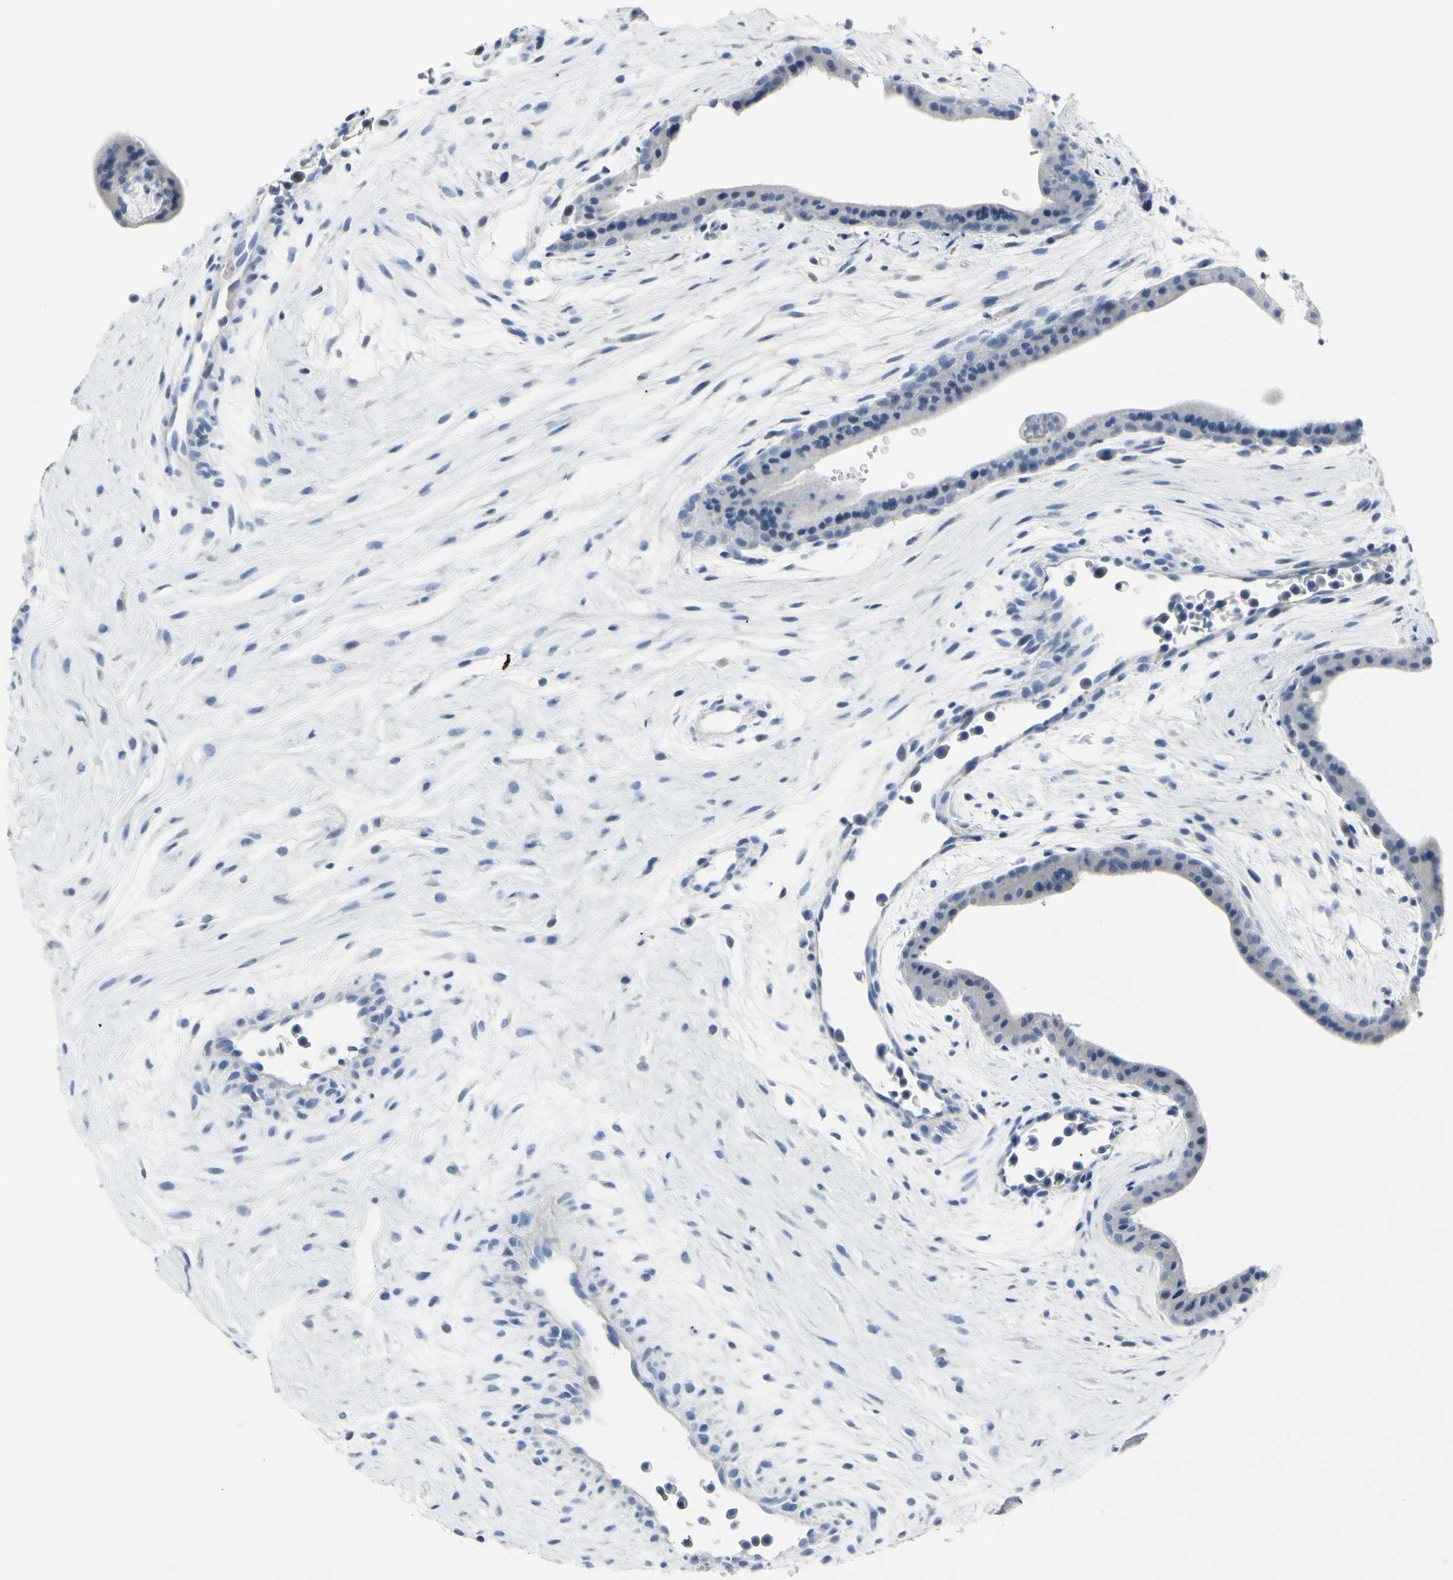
{"staining": {"intensity": "negative", "quantity": "none", "location": "none"}, "tissue": "placenta", "cell_type": "Trophoblastic cells", "image_type": "normal", "snomed": [{"axis": "morphology", "description": "Normal tissue, NOS"}, {"axis": "topography", "description": "Placenta"}], "caption": "Unremarkable placenta was stained to show a protein in brown. There is no significant expression in trophoblastic cells. (Immunohistochemistry (ihc), brightfield microscopy, high magnification).", "gene": "MUC5B", "patient": {"sex": "female", "age": 35}}